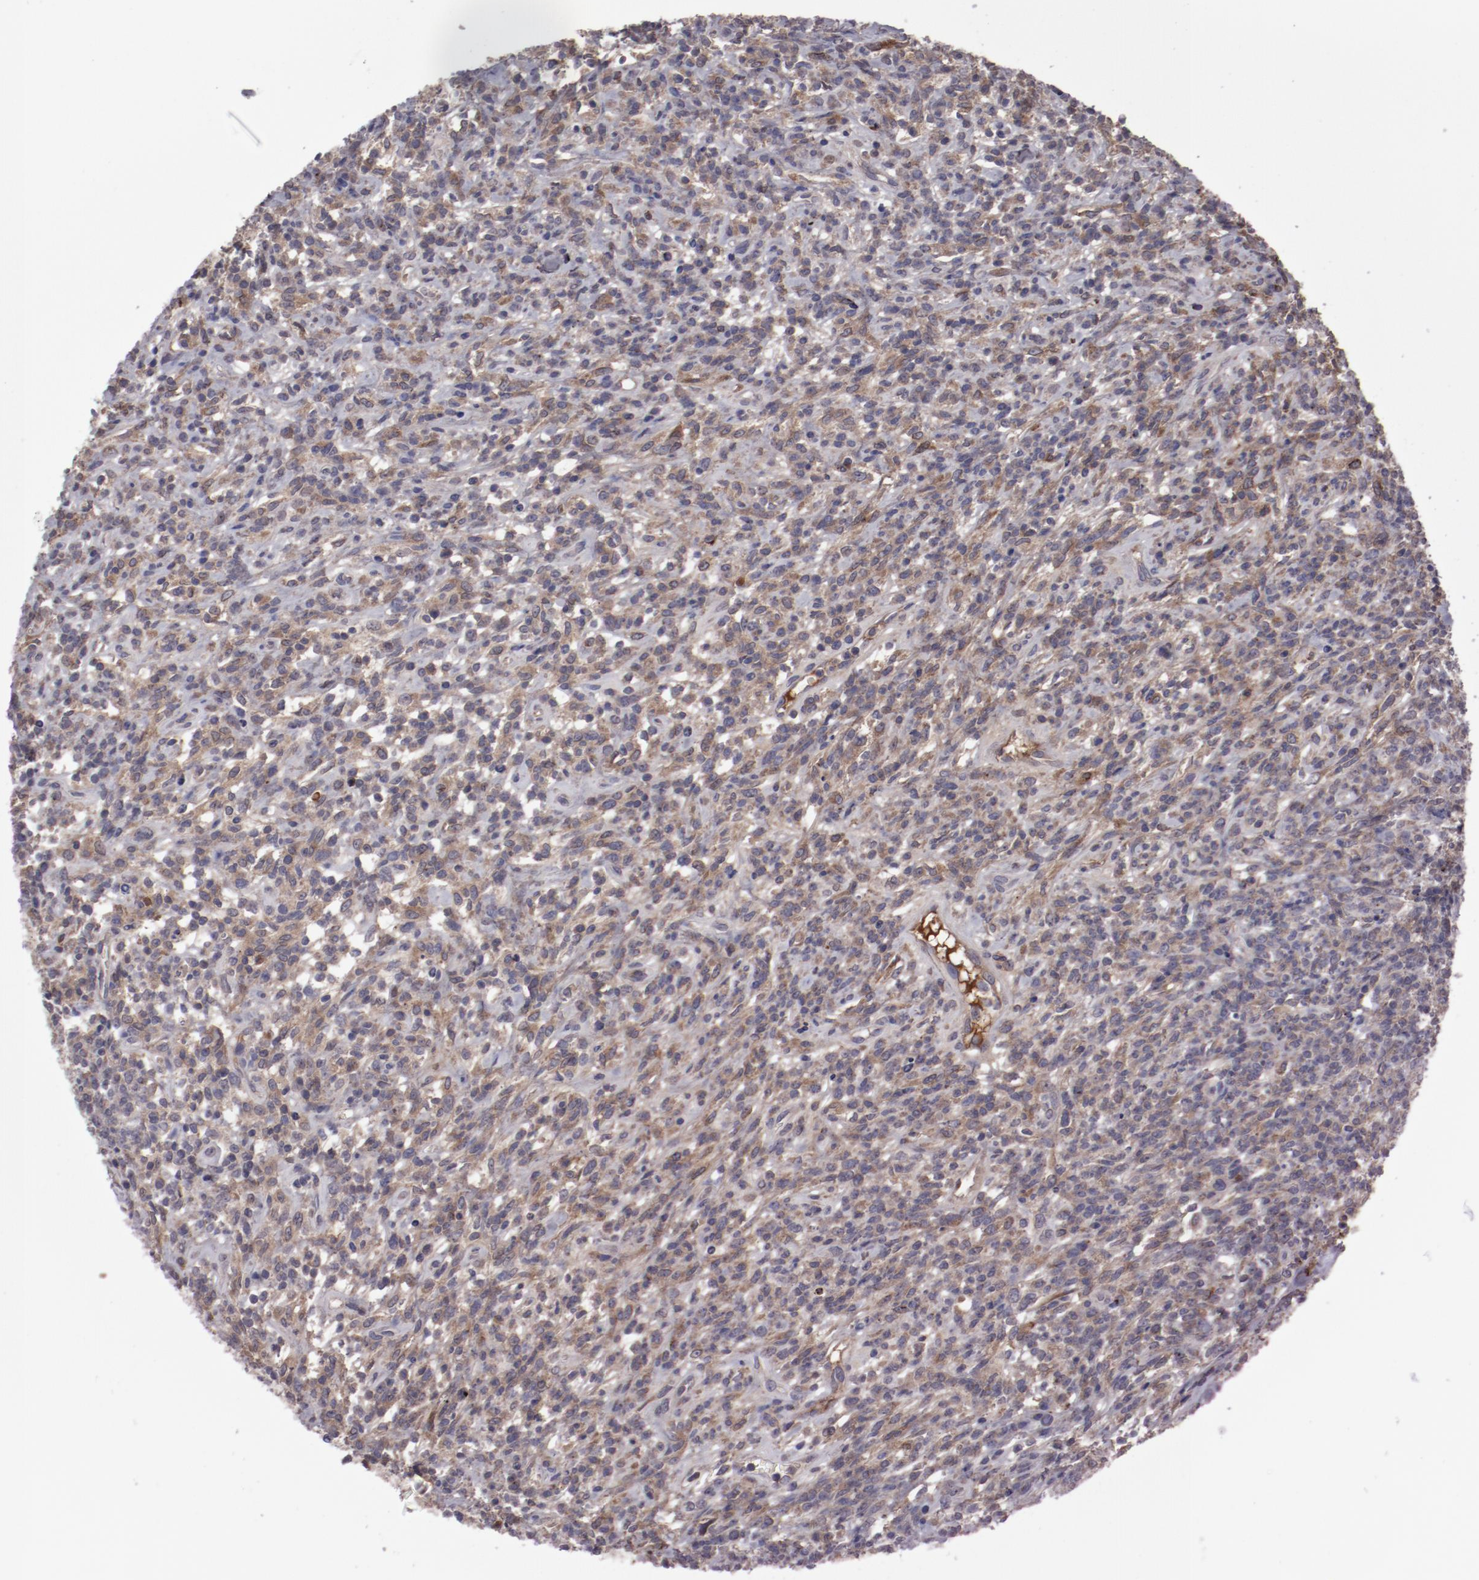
{"staining": {"intensity": "moderate", "quantity": "25%-75%", "location": "cytoplasmic/membranous"}, "tissue": "lymphoma", "cell_type": "Tumor cells", "image_type": "cancer", "snomed": [{"axis": "morphology", "description": "Malignant lymphoma, non-Hodgkin's type, High grade"}, {"axis": "topography", "description": "Lymph node"}], "caption": "IHC staining of high-grade malignant lymphoma, non-Hodgkin's type, which reveals medium levels of moderate cytoplasmic/membranous staining in approximately 25%-75% of tumor cells indicating moderate cytoplasmic/membranous protein expression. The staining was performed using DAB (3,3'-diaminobenzidine) (brown) for protein detection and nuclei were counterstained in hematoxylin (blue).", "gene": "IL12A", "patient": {"sex": "female", "age": 73}}